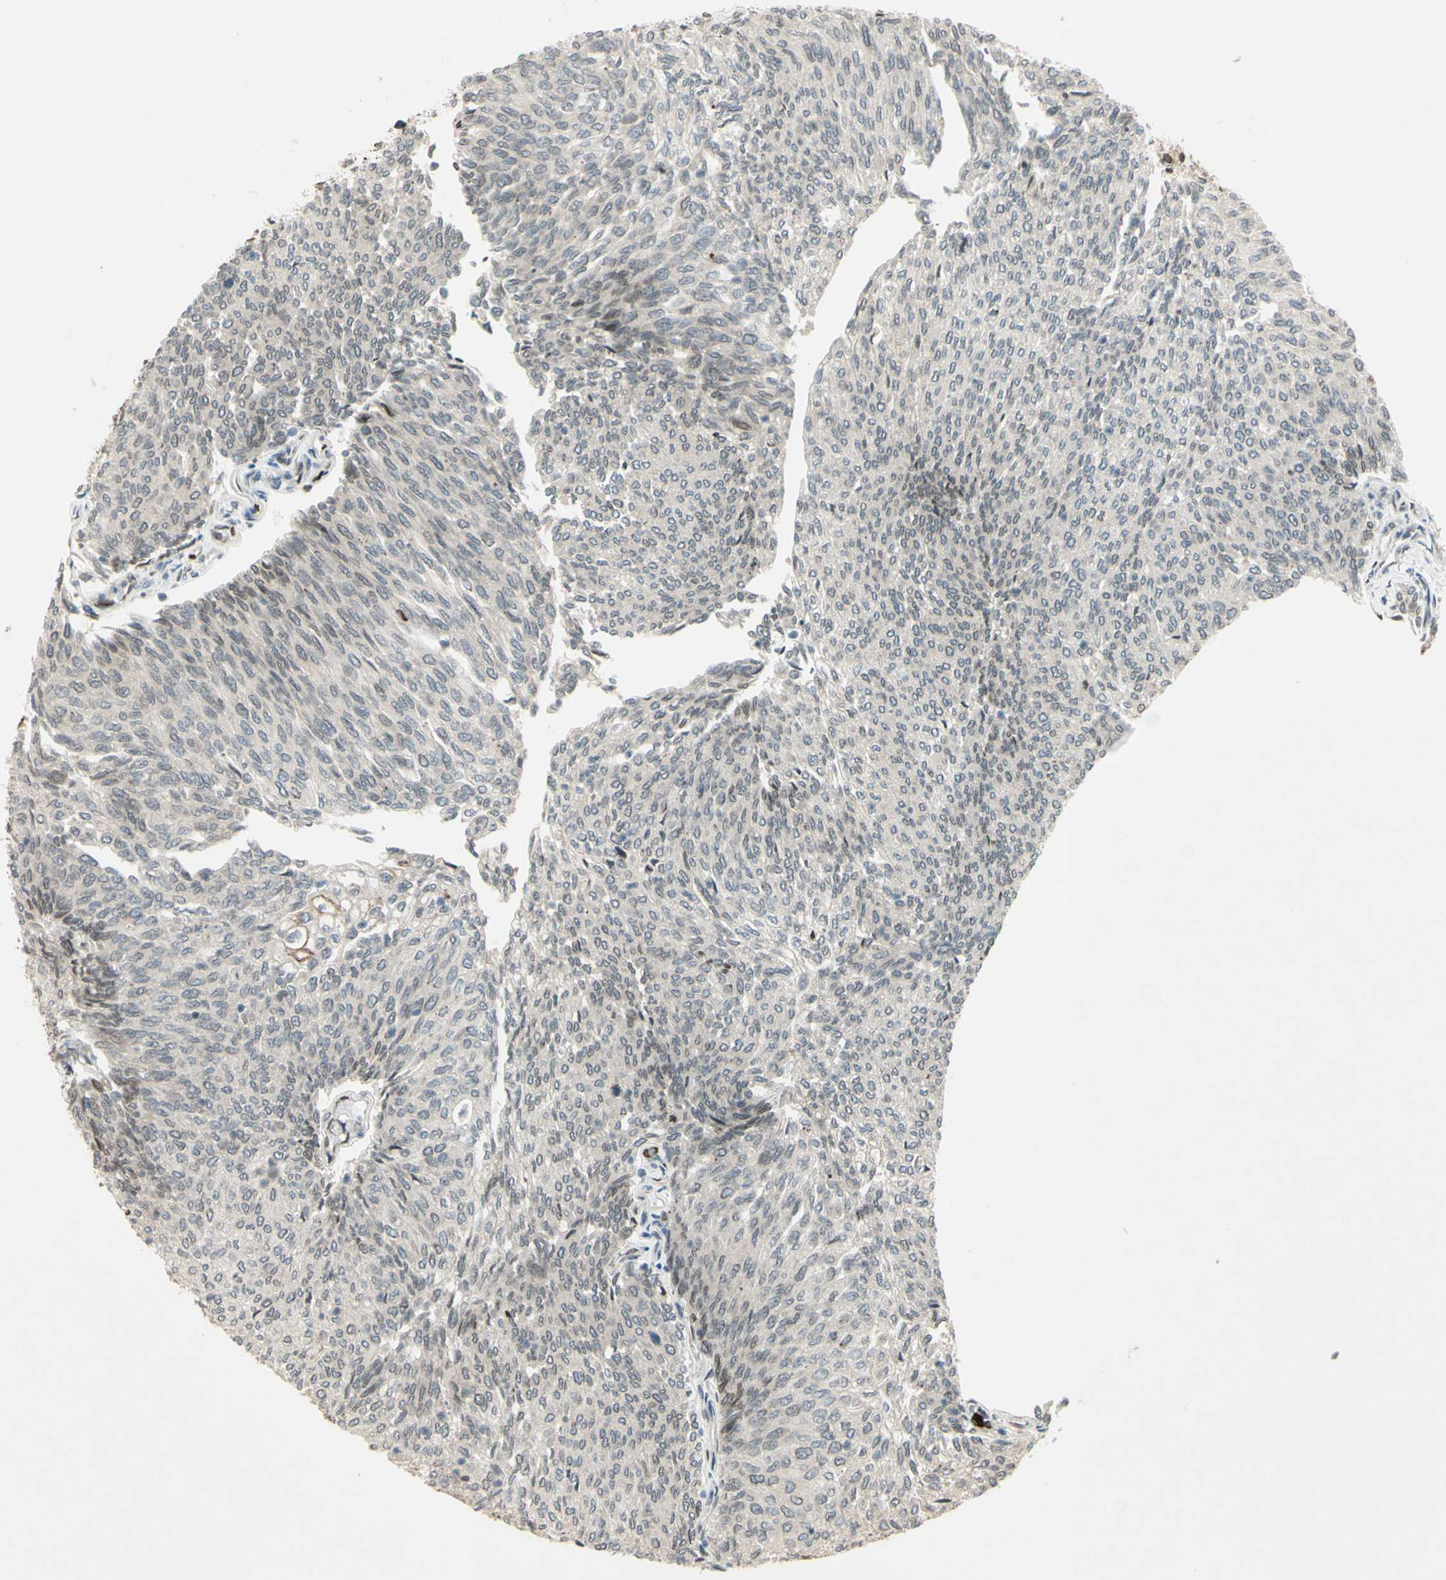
{"staining": {"intensity": "weak", "quantity": "<25%", "location": "nuclear"}, "tissue": "urothelial cancer", "cell_type": "Tumor cells", "image_type": "cancer", "snomed": [{"axis": "morphology", "description": "Urothelial carcinoma, Low grade"}, {"axis": "topography", "description": "Urinary bladder"}], "caption": "Immunohistochemical staining of urothelial cancer shows no significant staining in tumor cells.", "gene": "MLF2", "patient": {"sex": "female", "age": 79}}